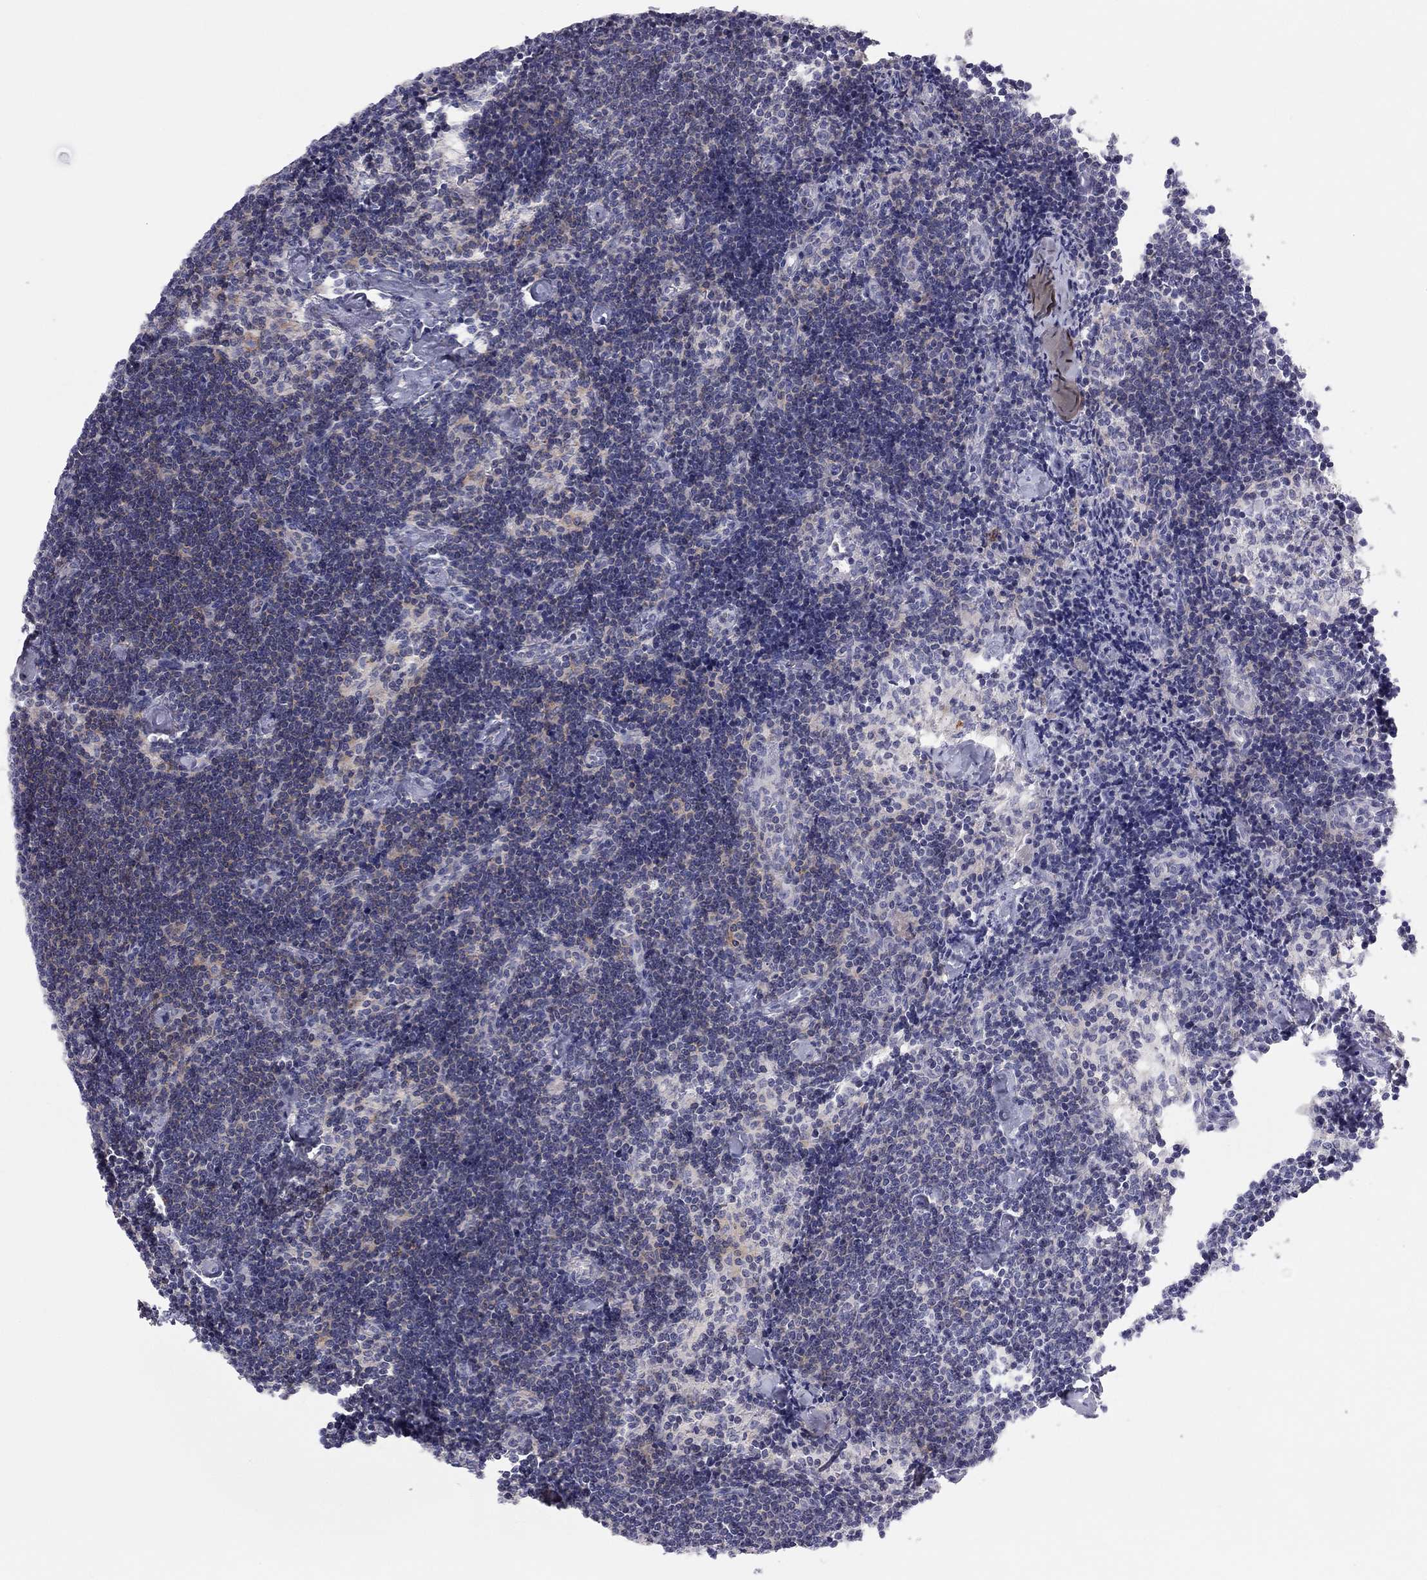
{"staining": {"intensity": "negative", "quantity": "none", "location": "none"}, "tissue": "lymph node", "cell_type": "Germinal center cells", "image_type": "normal", "snomed": [{"axis": "morphology", "description": "Normal tissue, NOS"}, {"axis": "topography", "description": "Lymph node"}], "caption": "Immunohistochemistry (IHC) photomicrograph of normal human lymph node stained for a protein (brown), which reveals no staining in germinal center cells. Brightfield microscopy of IHC stained with DAB (brown) and hematoxylin (blue), captured at high magnification.", "gene": "ADCYAP1", "patient": {"sex": "female", "age": 42}}